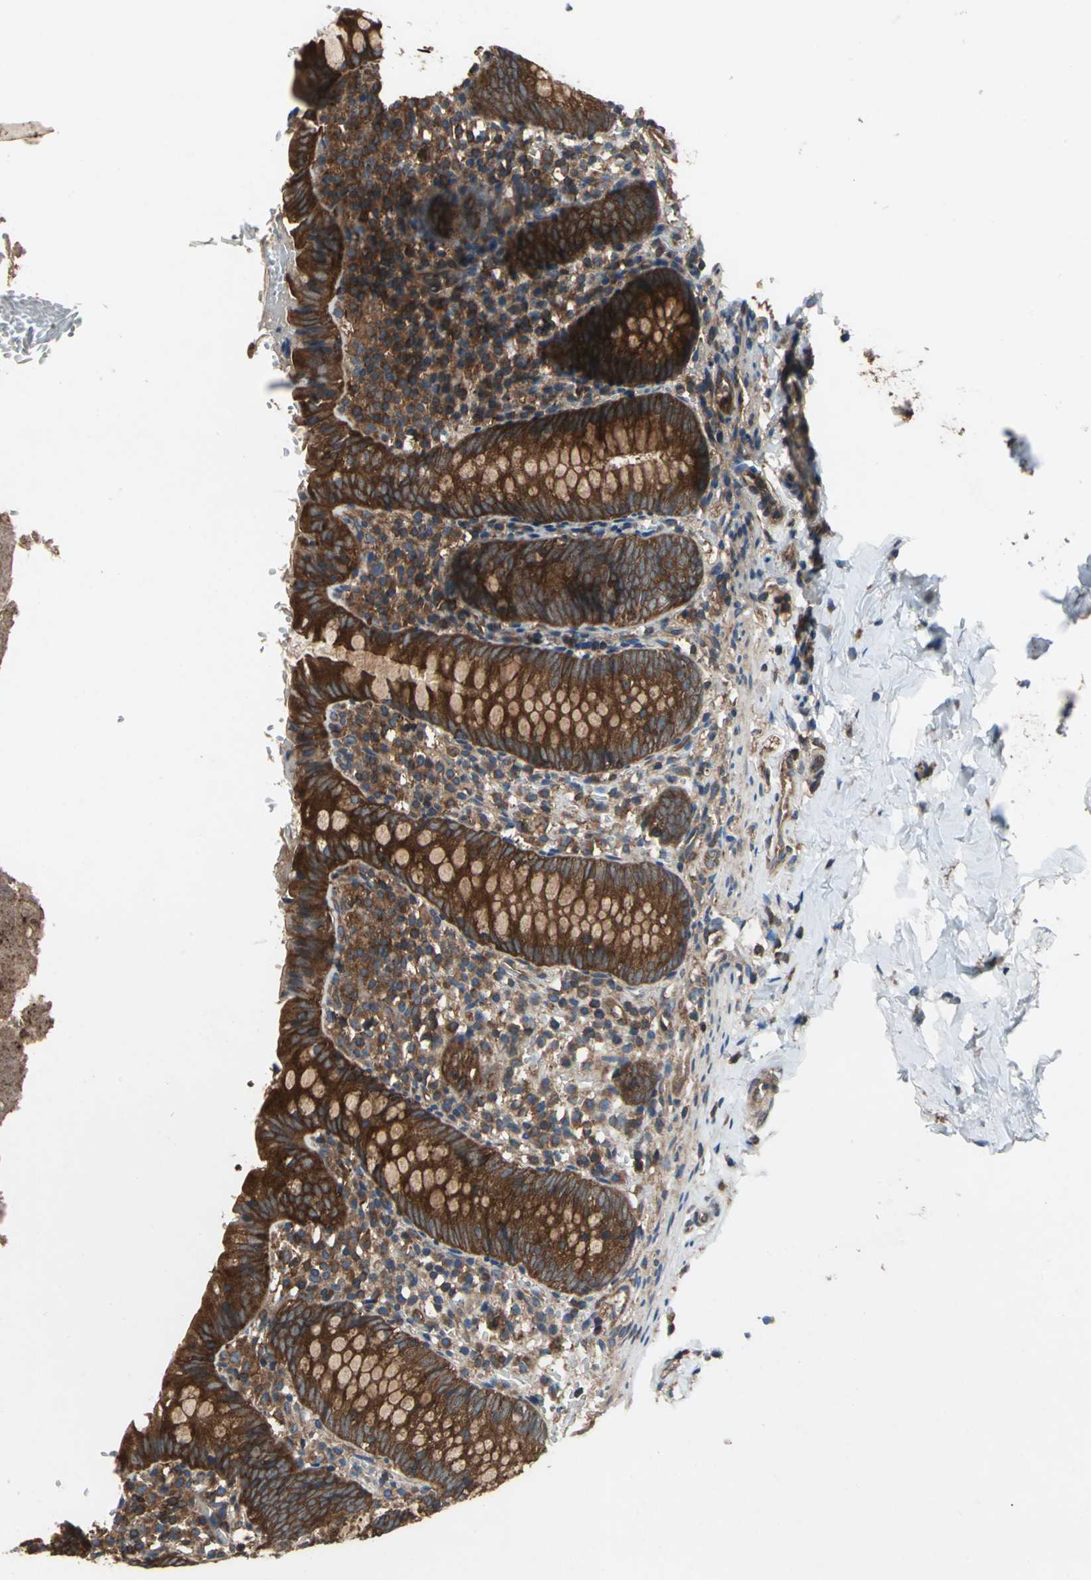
{"staining": {"intensity": "strong", "quantity": ">75%", "location": "cytoplasmic/membranous"}, "tissue": "appendix", "cell_type": "Glandular cells", "image_type": "normal", "snomed": [{"axis": "morphology", "description": "Normal tissue, NOS"}, {"axis": "topography", "description": "Appendix"}], "caption": "A high-resolution histopathology image shows IHC staining of benign appendix, which shows strong cytoplasmic/membranous staining in about >75% of glandular cells. (brown staining indicates protein expression, while blue staining denotes nuclei).", "gene": "CAPN1", "patient": {"sex": "female", "age": 10}}